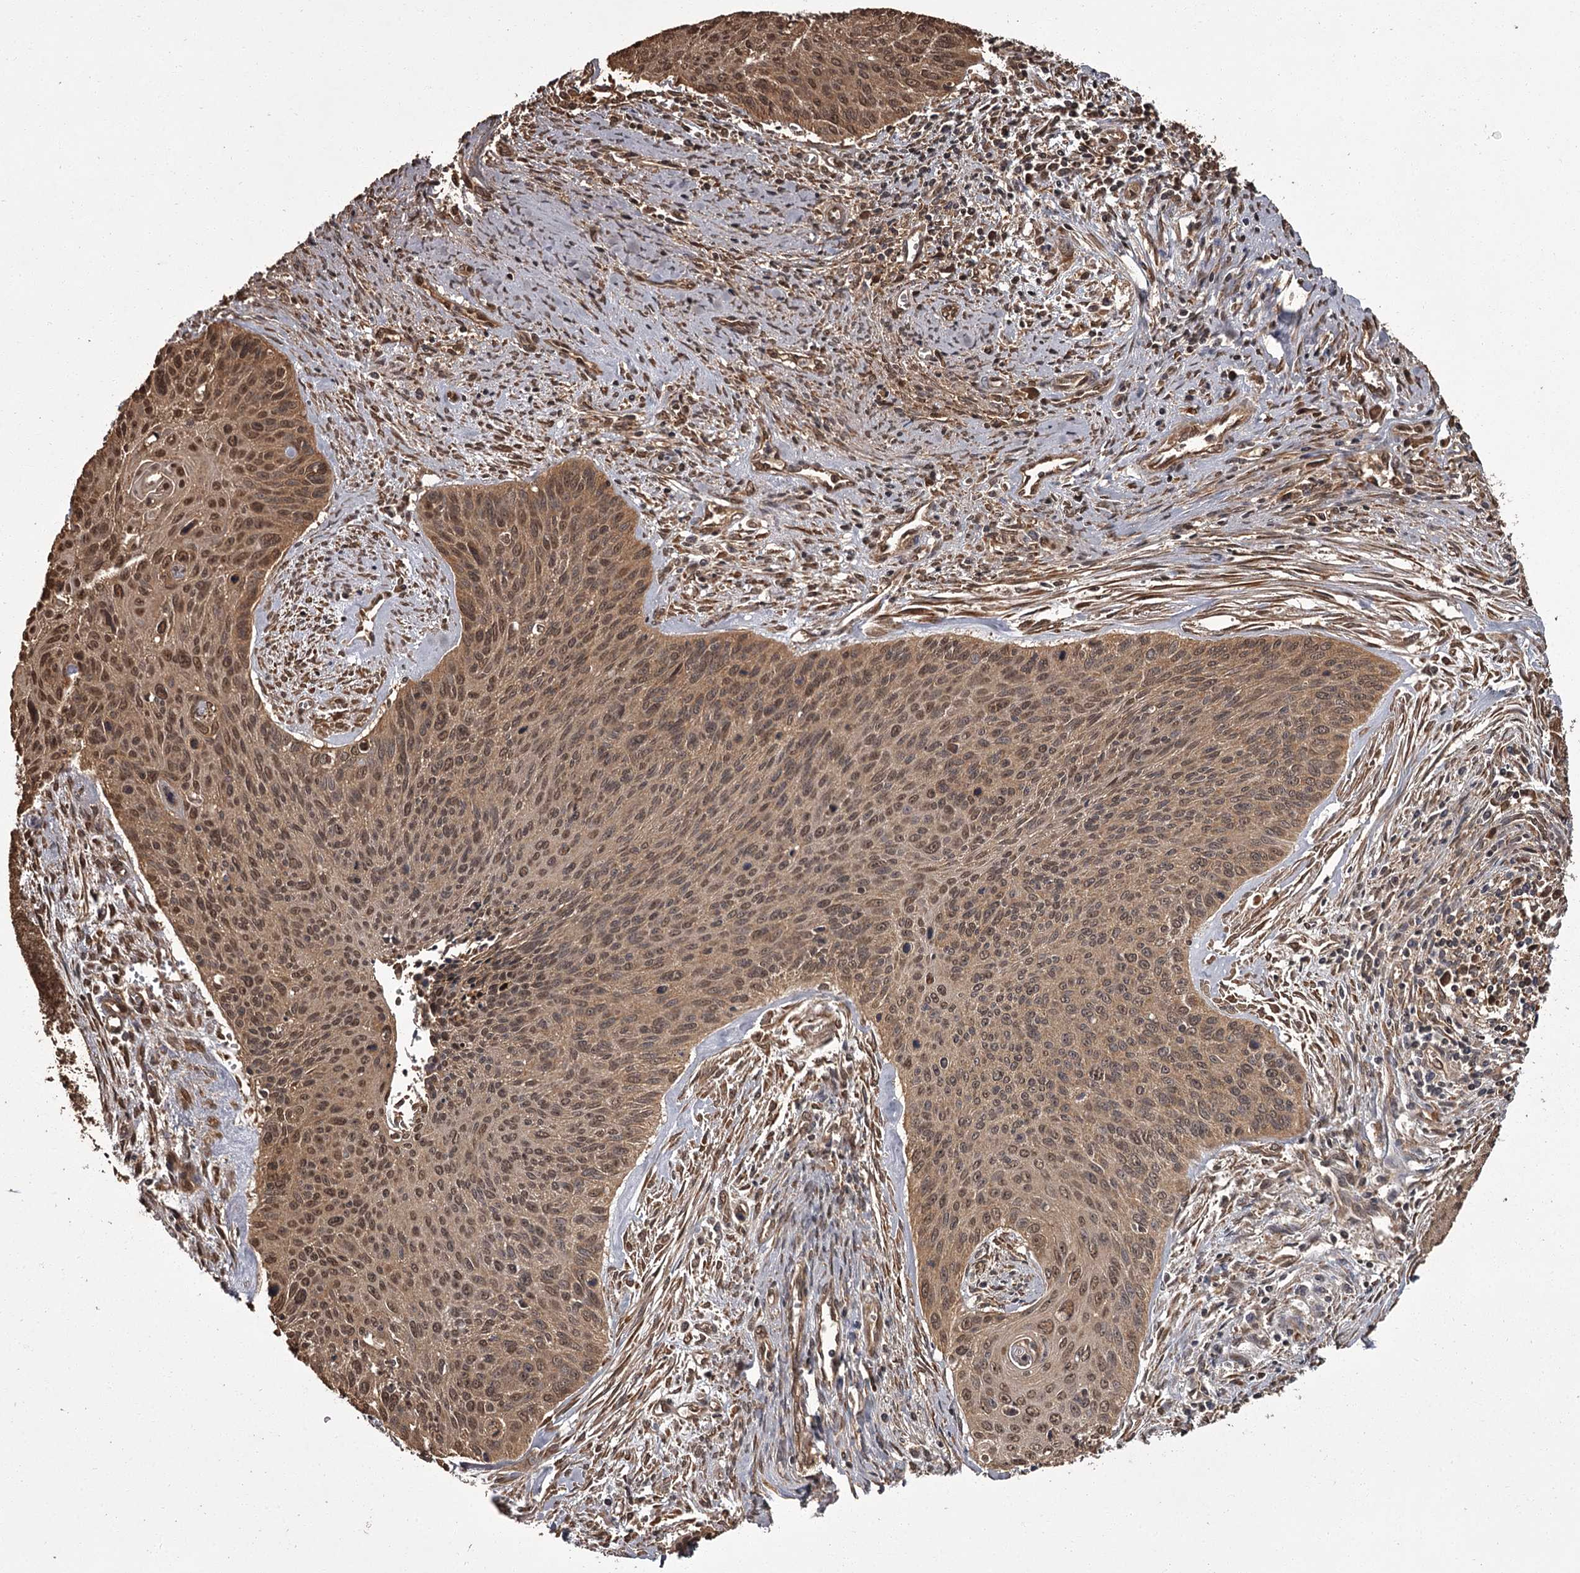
{"staining": {"intensity": "moderate", "quantity": ">75%", "location": "nuclear"}, "tissue": "cervical cancer", "cell_type": "Tumor cells", "image_type": "cancer", "snomed": [{"axis": "morphology", "description": "Squamous cell carcinoma, NOS"}, {"axis": "topography", "description": "Cervix"}], "caption": "High-power microscopy captured an IHC micrograph of cervical cancer, revealing moderate nuclear expression in about >75% of tumor cells. The staining was performed using DAB to visualize the protein expression in brown, while the nuclei were stained in blue with hematoxylin (Magnification: 20x).", "gene": "NPRL2", "patient": {"sex": "female", "age": 55}}